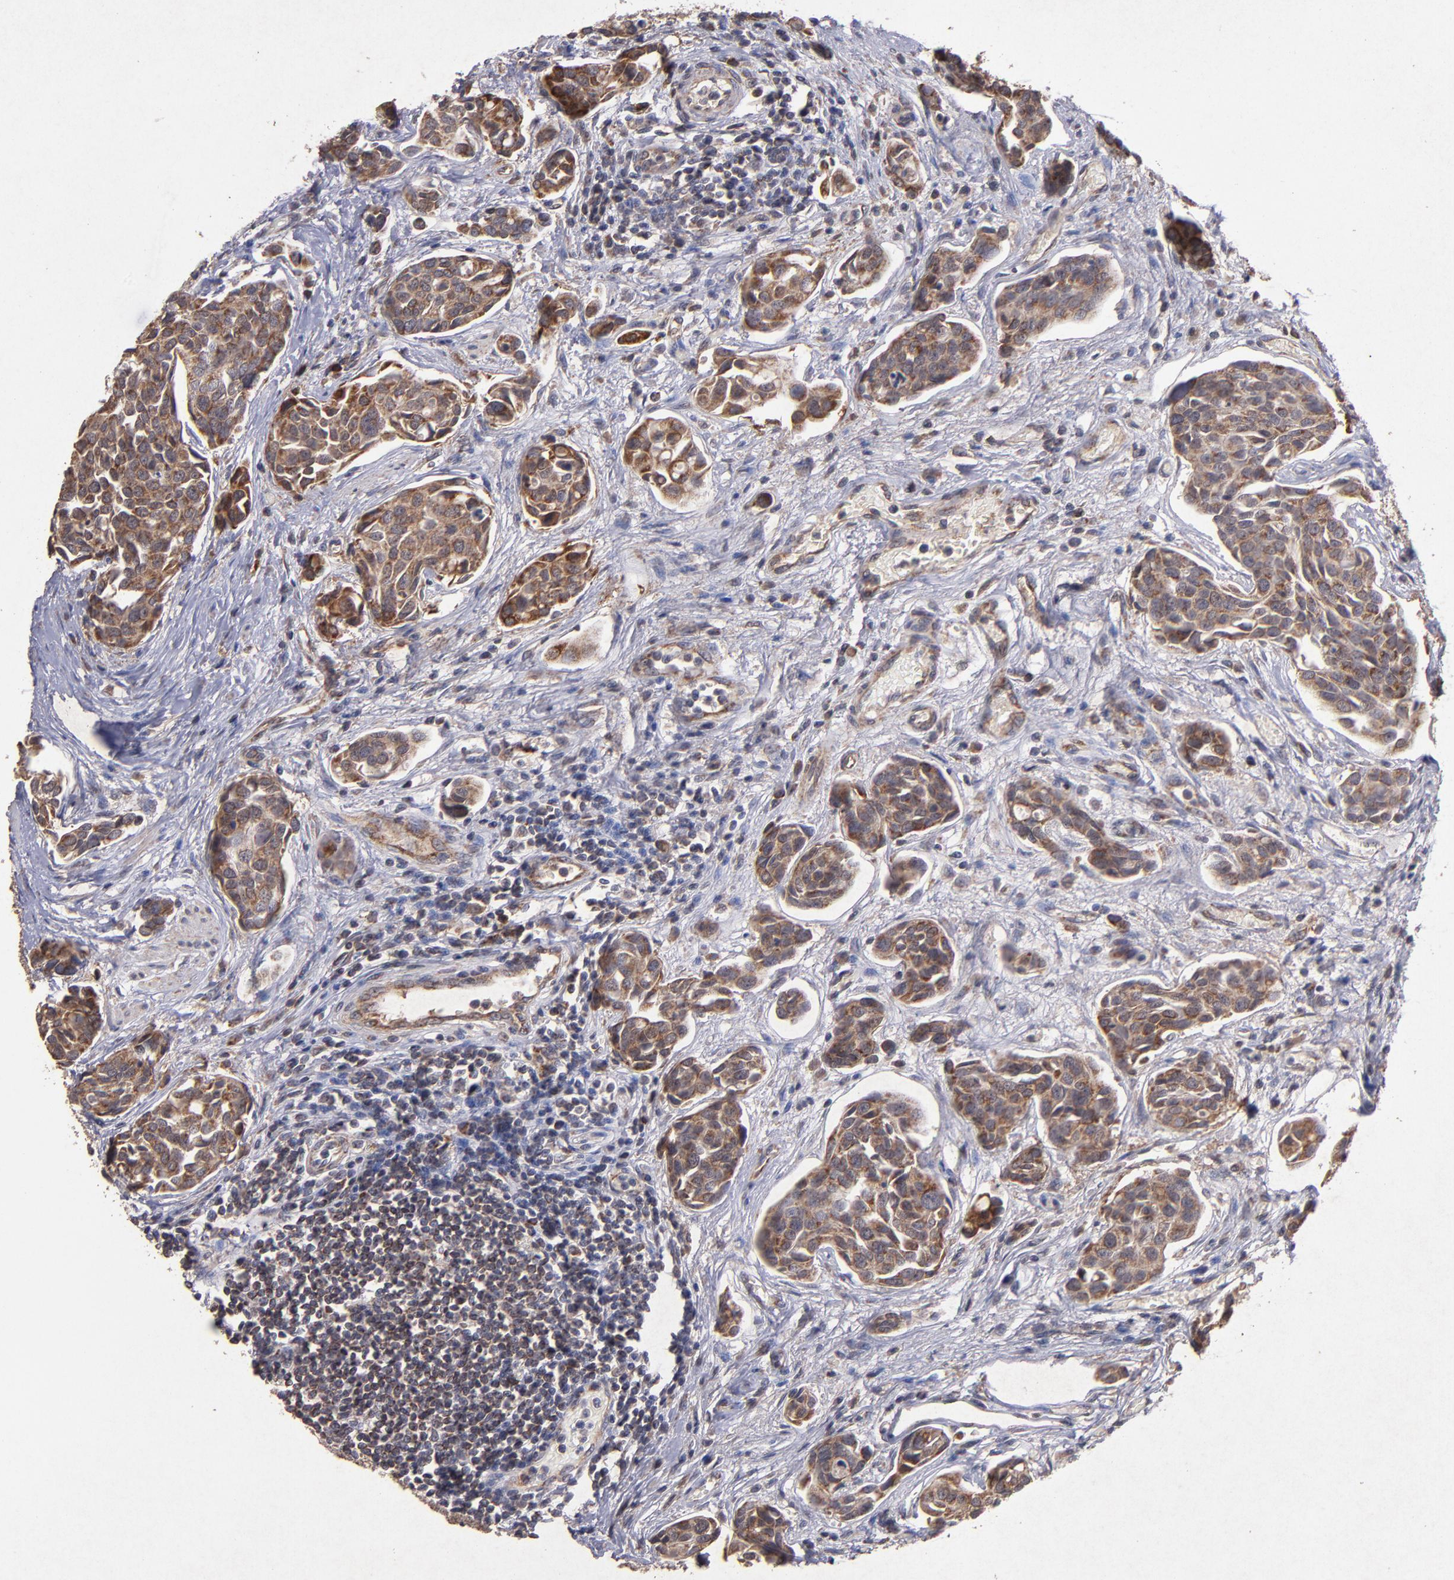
{"staining": {"intensity": "moderate", "quantity": ">75%", "location": "cytoplasmic/membranous"}, "tissue": "urothelial cancer", "cell_type": "Tumor cells", "image_type": "cancer", "snomed": [{"axis": "morphology", "description": "Urothelial carcinoma, High grade"}, {"axis": "topography", "description": "Urinary bladder"}], "caption": "Urothelial cancer stained for a protein (brown) shows moderate cytoplasmic/membranous positive positivity in about >75% of tumor cells.", "gene": "TIMM9", "patient": {"sex": "male", "age": 78}}